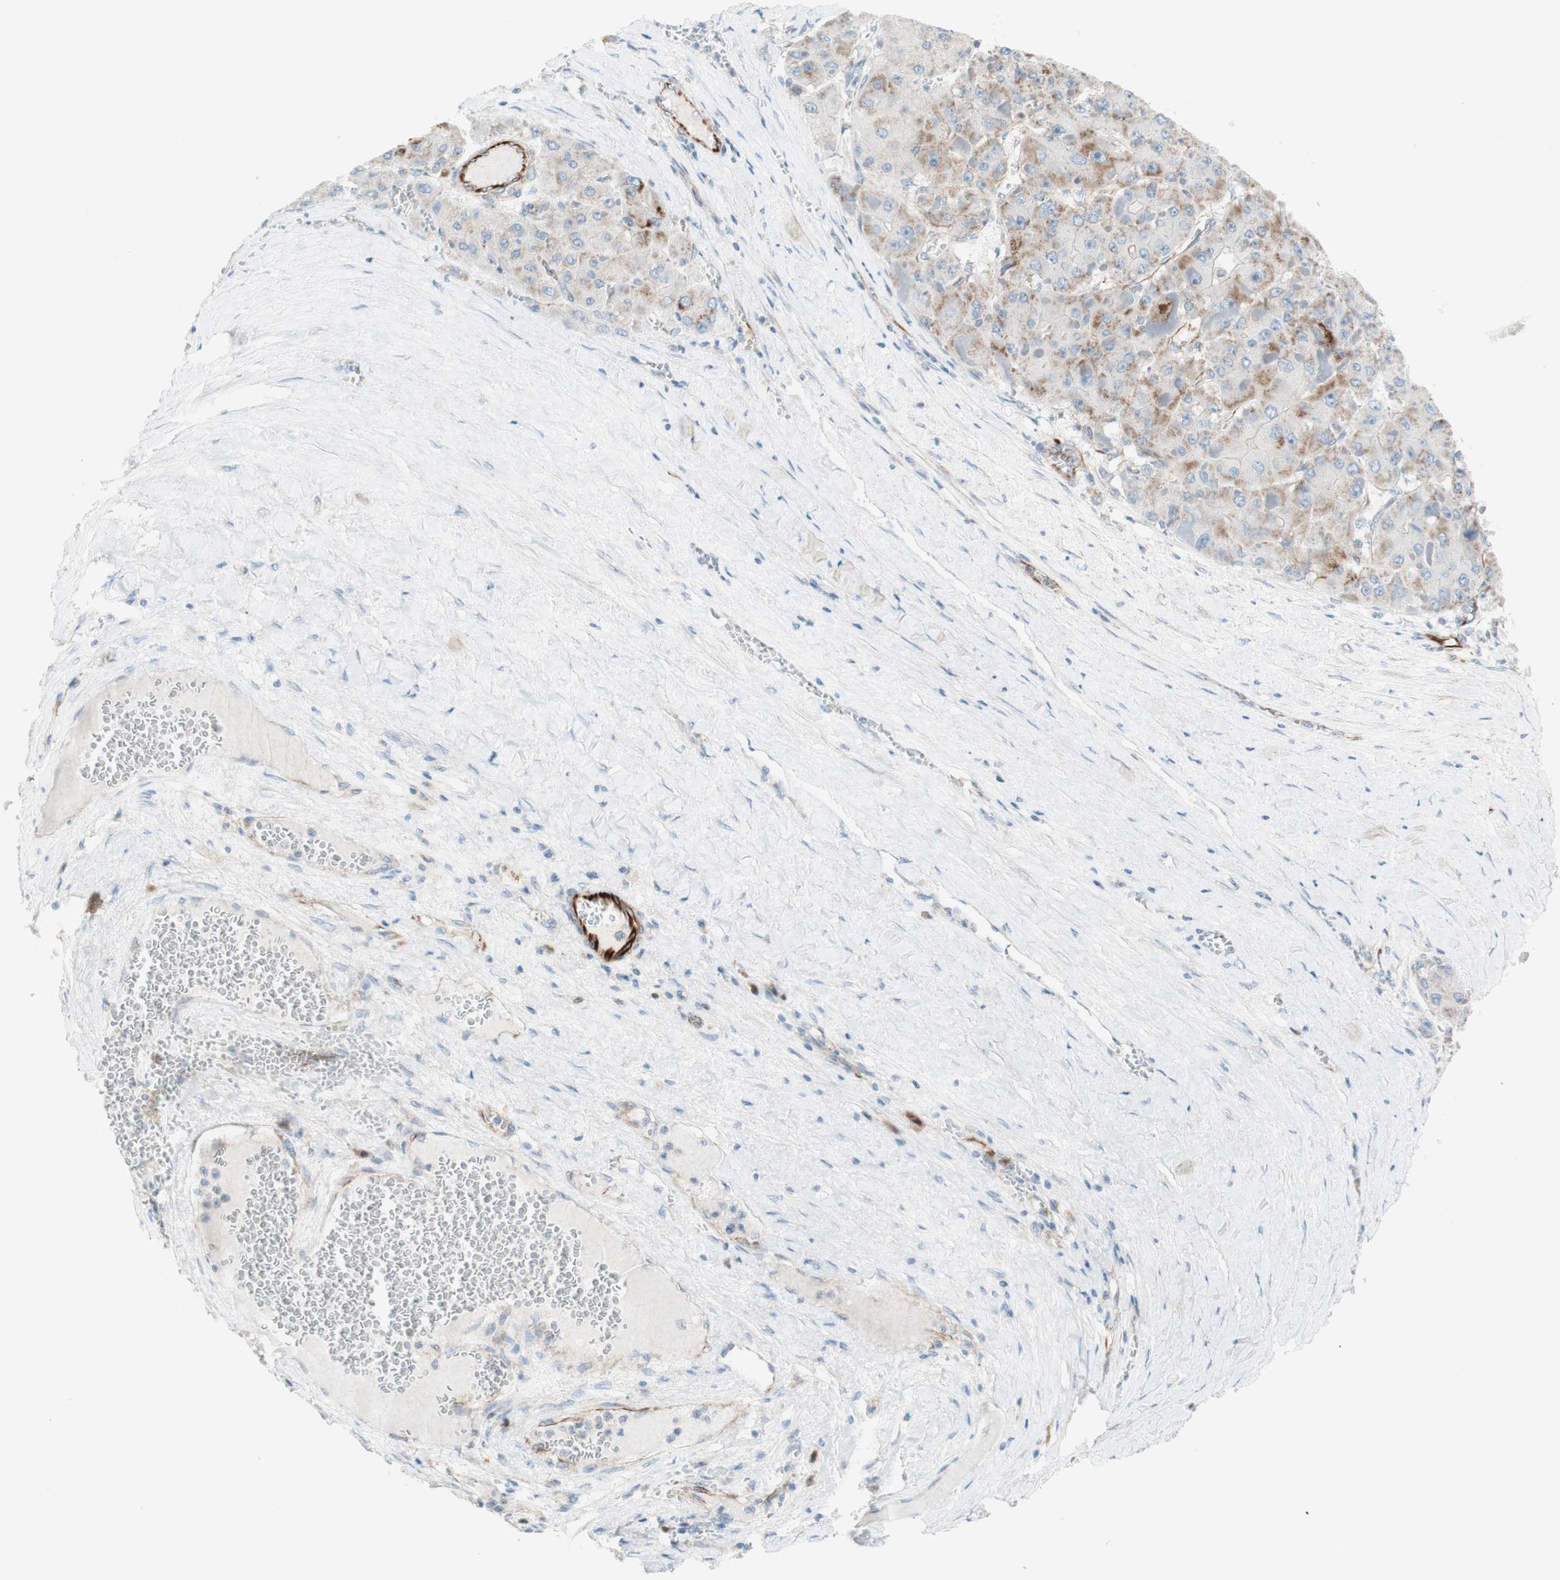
{"staining": {"intensity": "moderate", "quantity": ">75%", "location": "cytoplasmic/membranous"}, "tissue": "liver cancer", "cell_type": "Tumor cells", "image_type": "cancer", "snomed": [{"axis": "morphology", "description": "Carcinoma, Hepatocellular, NOS"}, {"axis": "topography", "description": "Liver"}], "caption": "This is a photomicrograph of IHC staining of liver cancer (hepatocellular carcinoma), which shows moderate staining in the cytoplasmic/membranous of tumor cells.", "gene": "POU2AF1", "patient": {"sex": "female", "age": 73}}